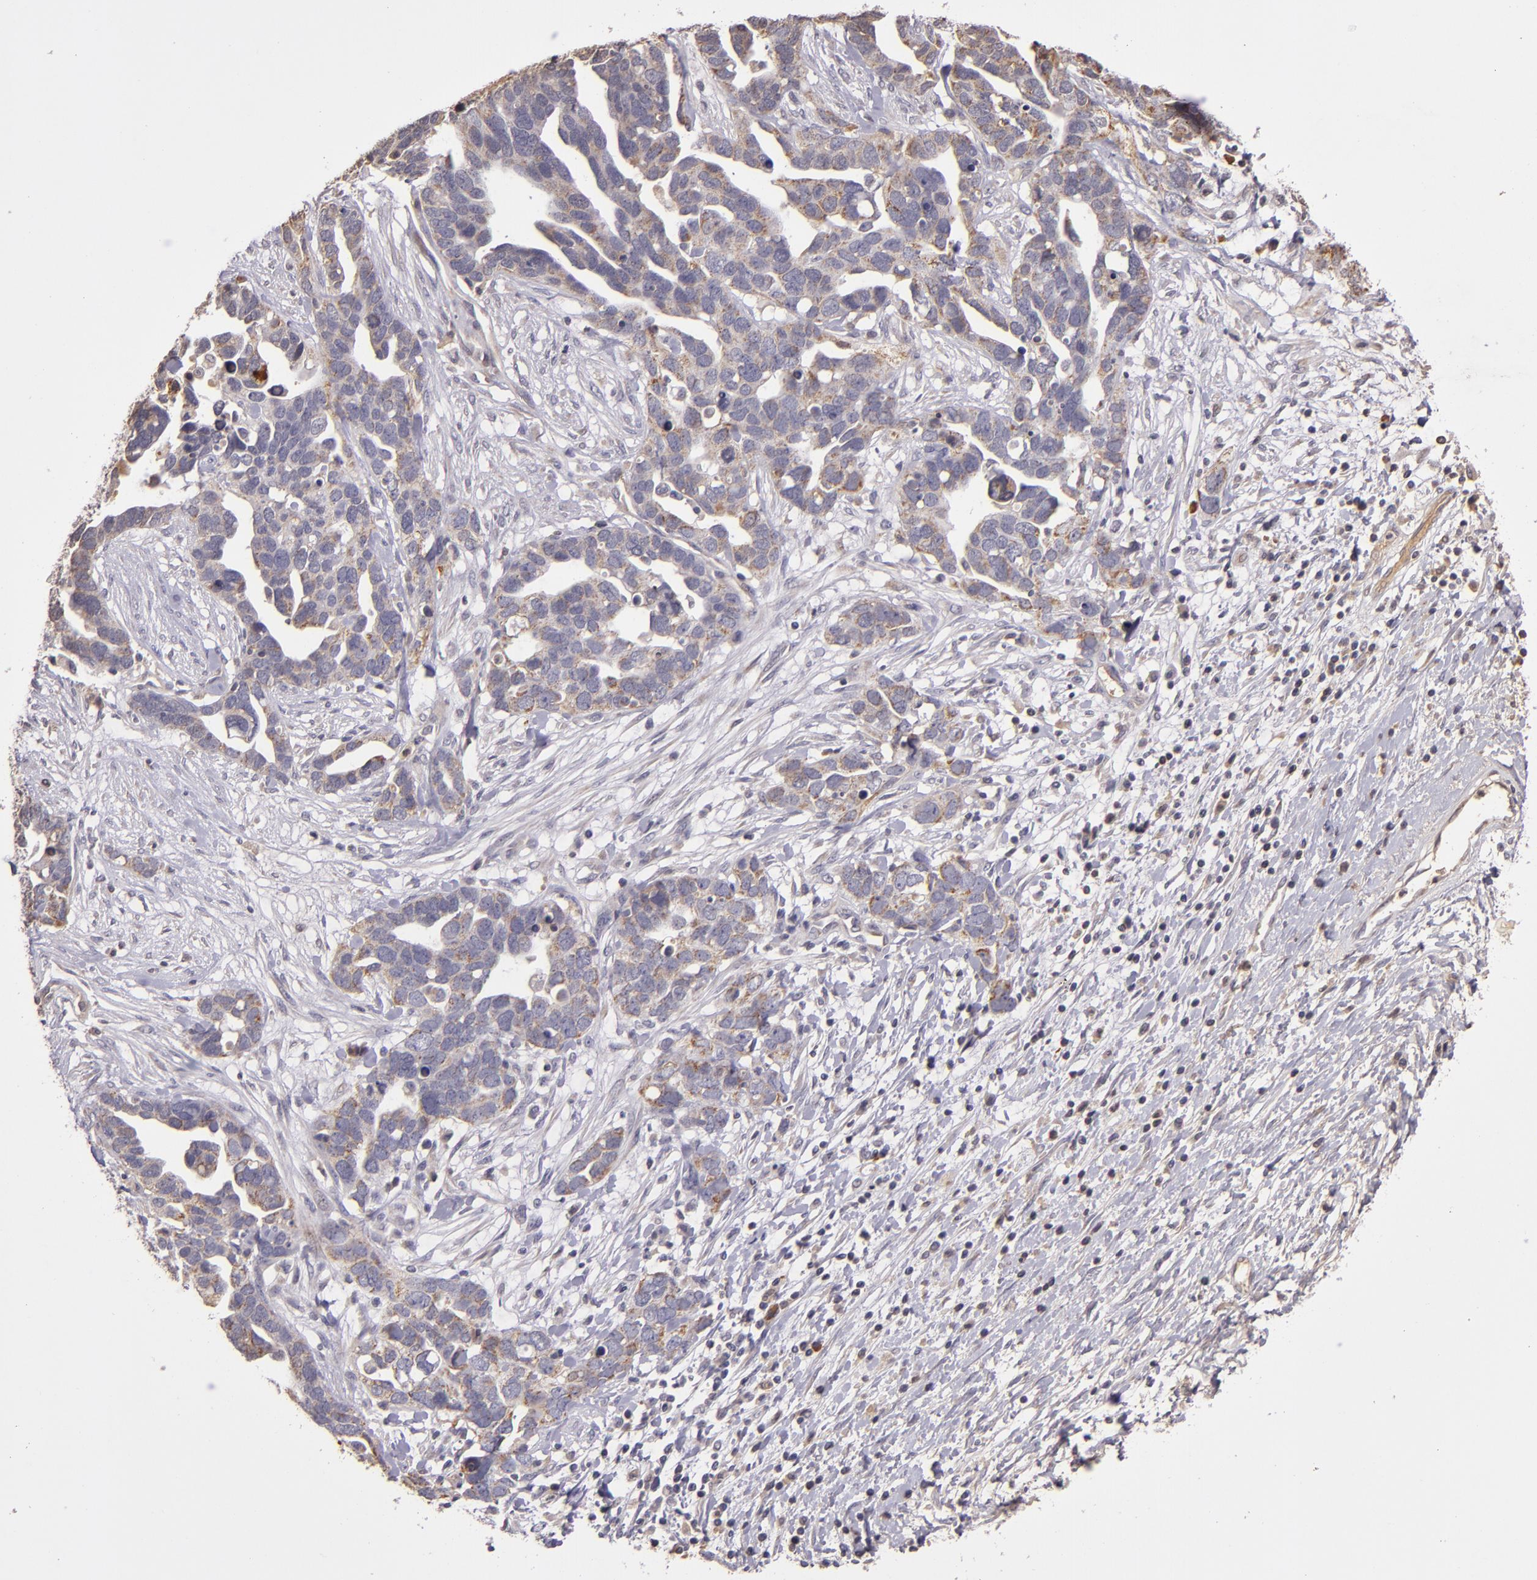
{"staining": {"intensity": "weak", "quantity": "25%-75%", "location": "cytoplasmic/membranous"}, "tissue": "ovarian cancer", "cell_type": "Tumor cells", "image_type": "cancer", "snomed": [{"axis": "morphology", "description": "Cystadenocarcinoma, serous, NOS"}, {"axis": "topography", "description": "Ovary"}], "caption": "Immunohistochemistry (IHC) (DAB (3,3'-diaminobenzidine)) staining of serous cystadenocarcinoma (ovarian) displays weak cytoplasmic/membranous protein staining in approximately 25%-75% of tumor cells. The staining was performed using DAB to visualize the protein expression in brown, while the nuclei were stained in blue with hematoxylin (Magnification: 20x).", "gene": "ABL1", "patient": {"sex": "female", "age": 54}}